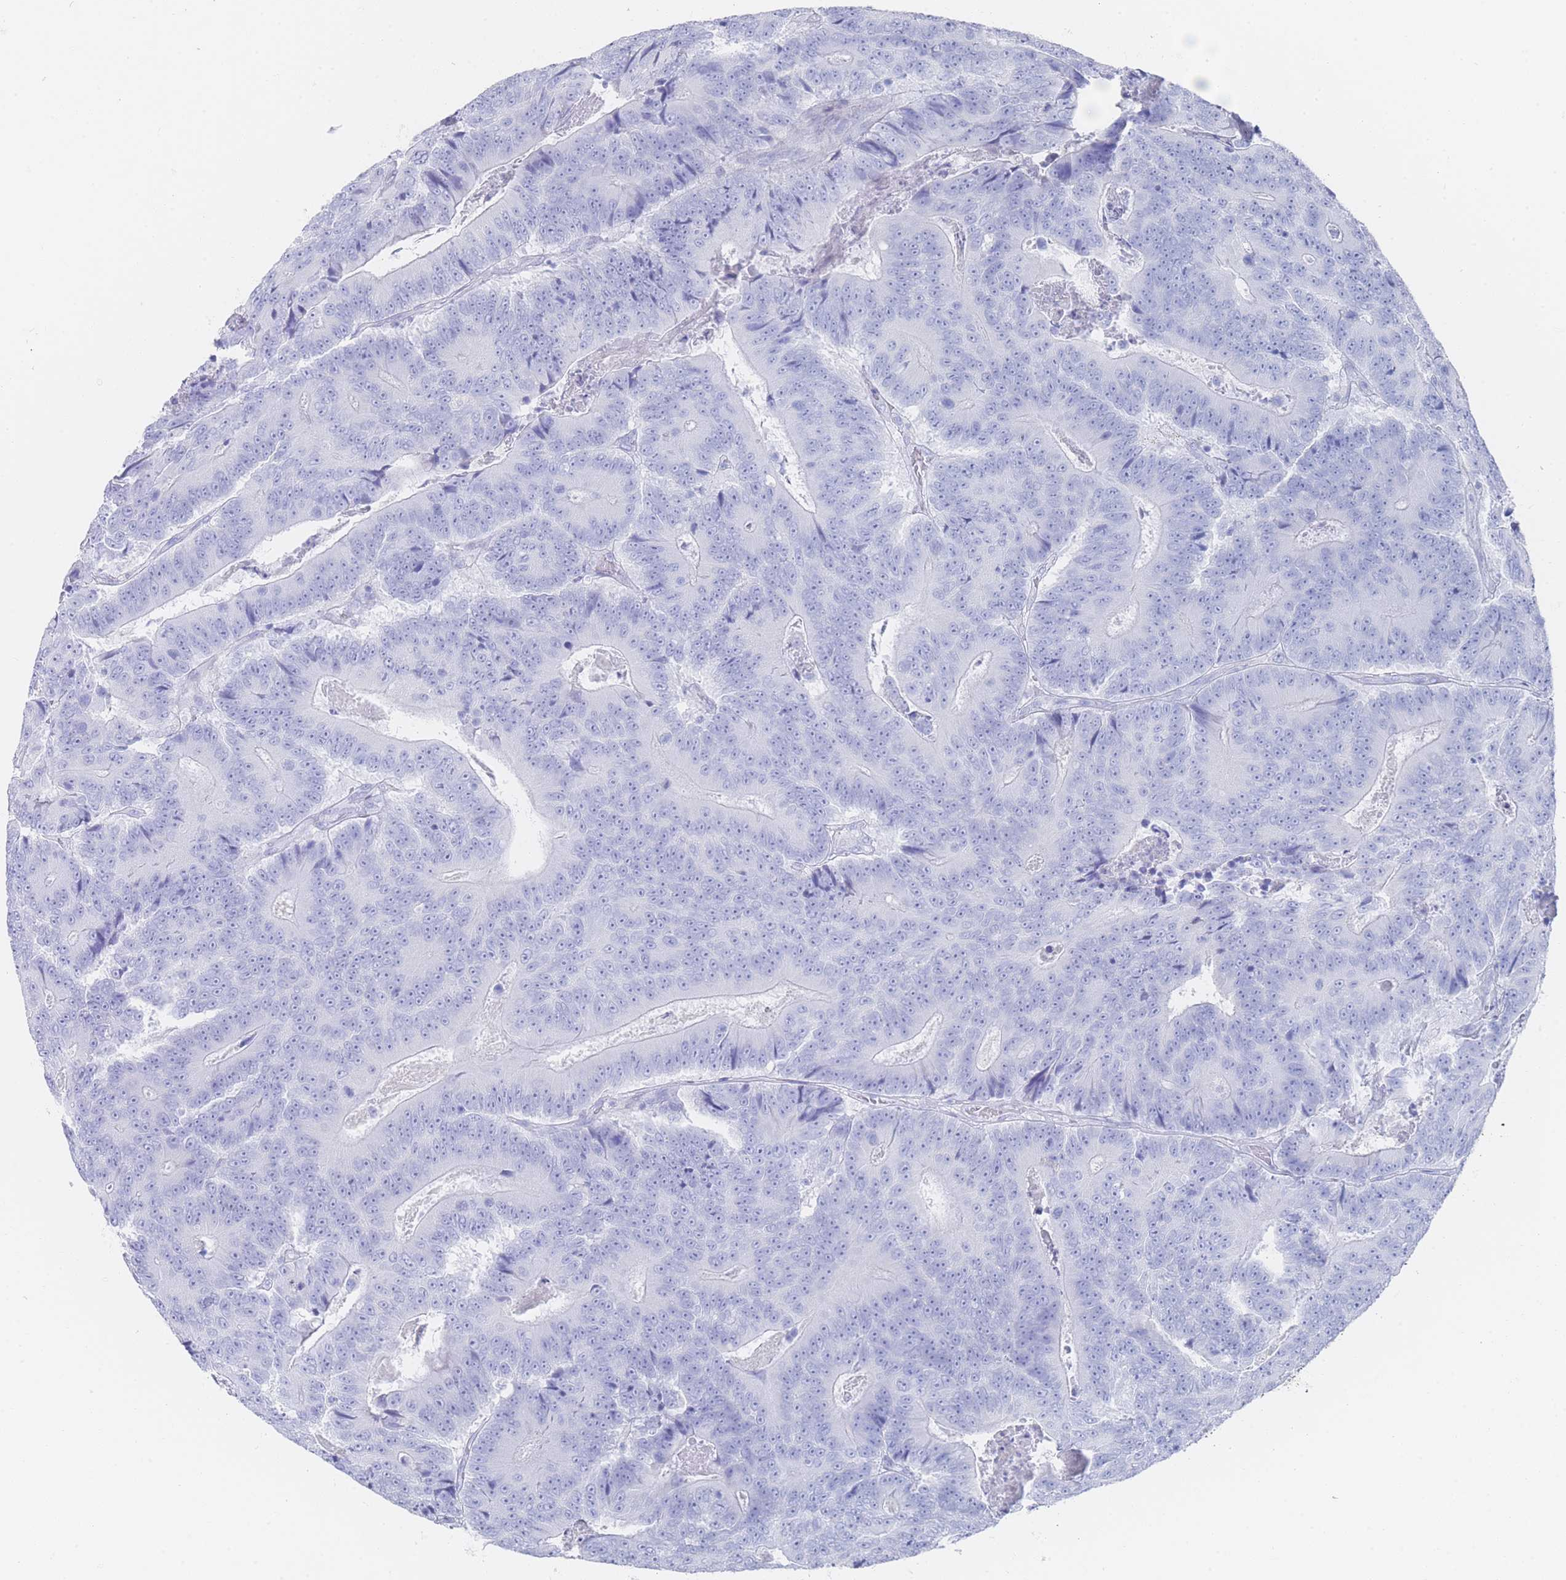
{"staining": {"intensity": "negative", "quantity": "none", "location": "none"}, "tissue": "colorectal cancer", "cell_type": "Tumor cells", "image_type": "cancer", "snomed": [{"axis": "morphology", "description": "Adenocarcinoma, NOS"}, {"axis": "topography", "description": "Colon"}], "caption": "This photomicrograph is of adenocarcinoma (colorectal) stained with immunohistochemistry to label a protein in brown with the nuclei are counter-stained blue. There is no positivity in tumor cells.", "gene": "LRRC37A", "patient": {"sex": "male", "age": 83}}